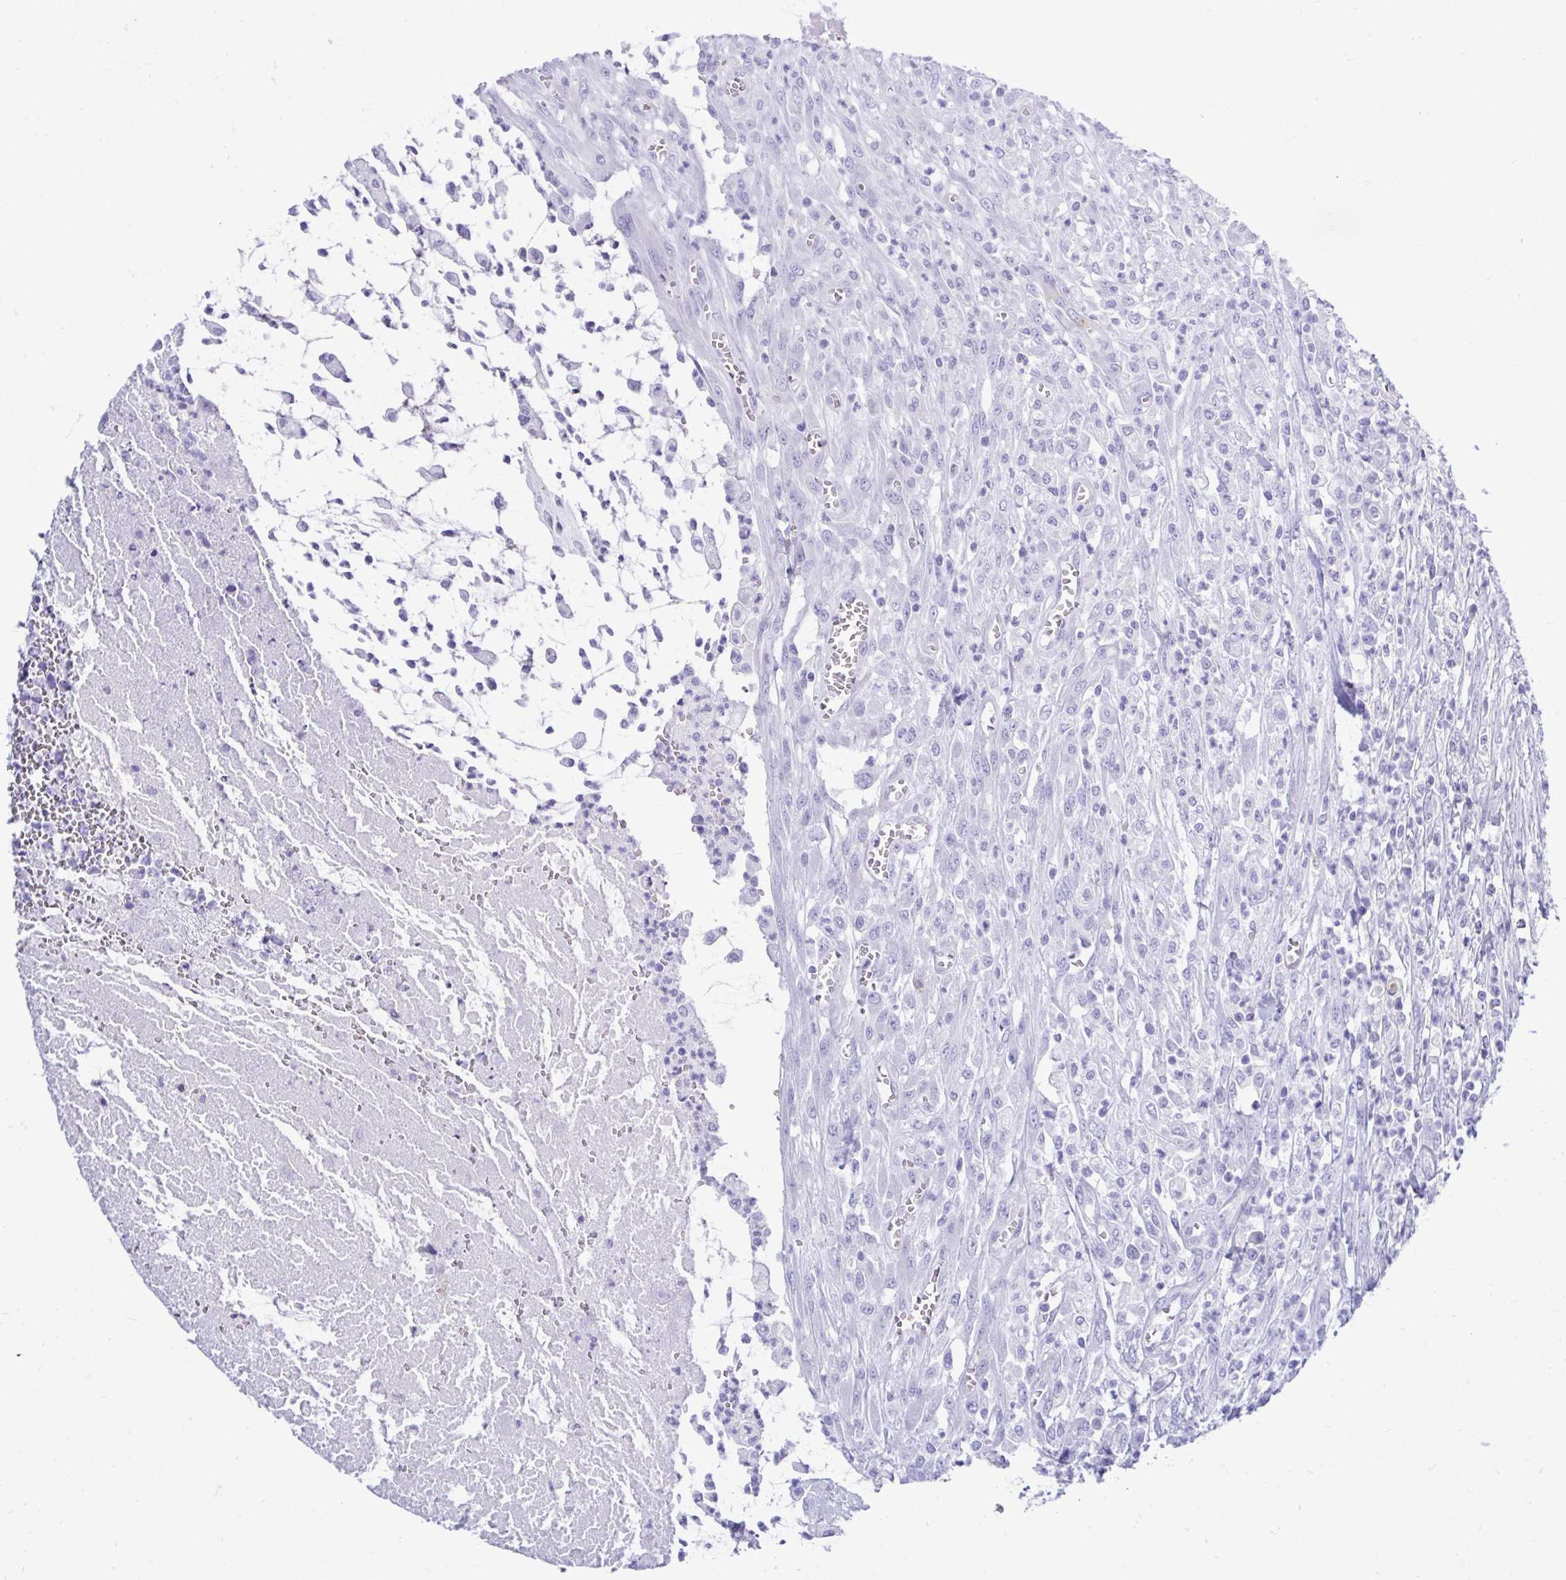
{"staining": {"intensity": "negative", "quantity": "none", "location": "none"}, "tissue": "colorectal cancer", "cell_type": "Tumor cells", "image_type": "cancer", "snomed": [{"axis": "morphology", "description": "Adenocarcinoma, NOS"}, {"axis": "topography", "description": "Colon"}], "caption": "The image shows no staining of tumor cells in colorectal cancer. The staining was performed using DAB to visualize the protein expression in brown, while the nuclei were stained in blue with hematoxylin (Magnification: 20x).", "gene": "ABCG2", "patient": {"sex": "male", "age": 65}}